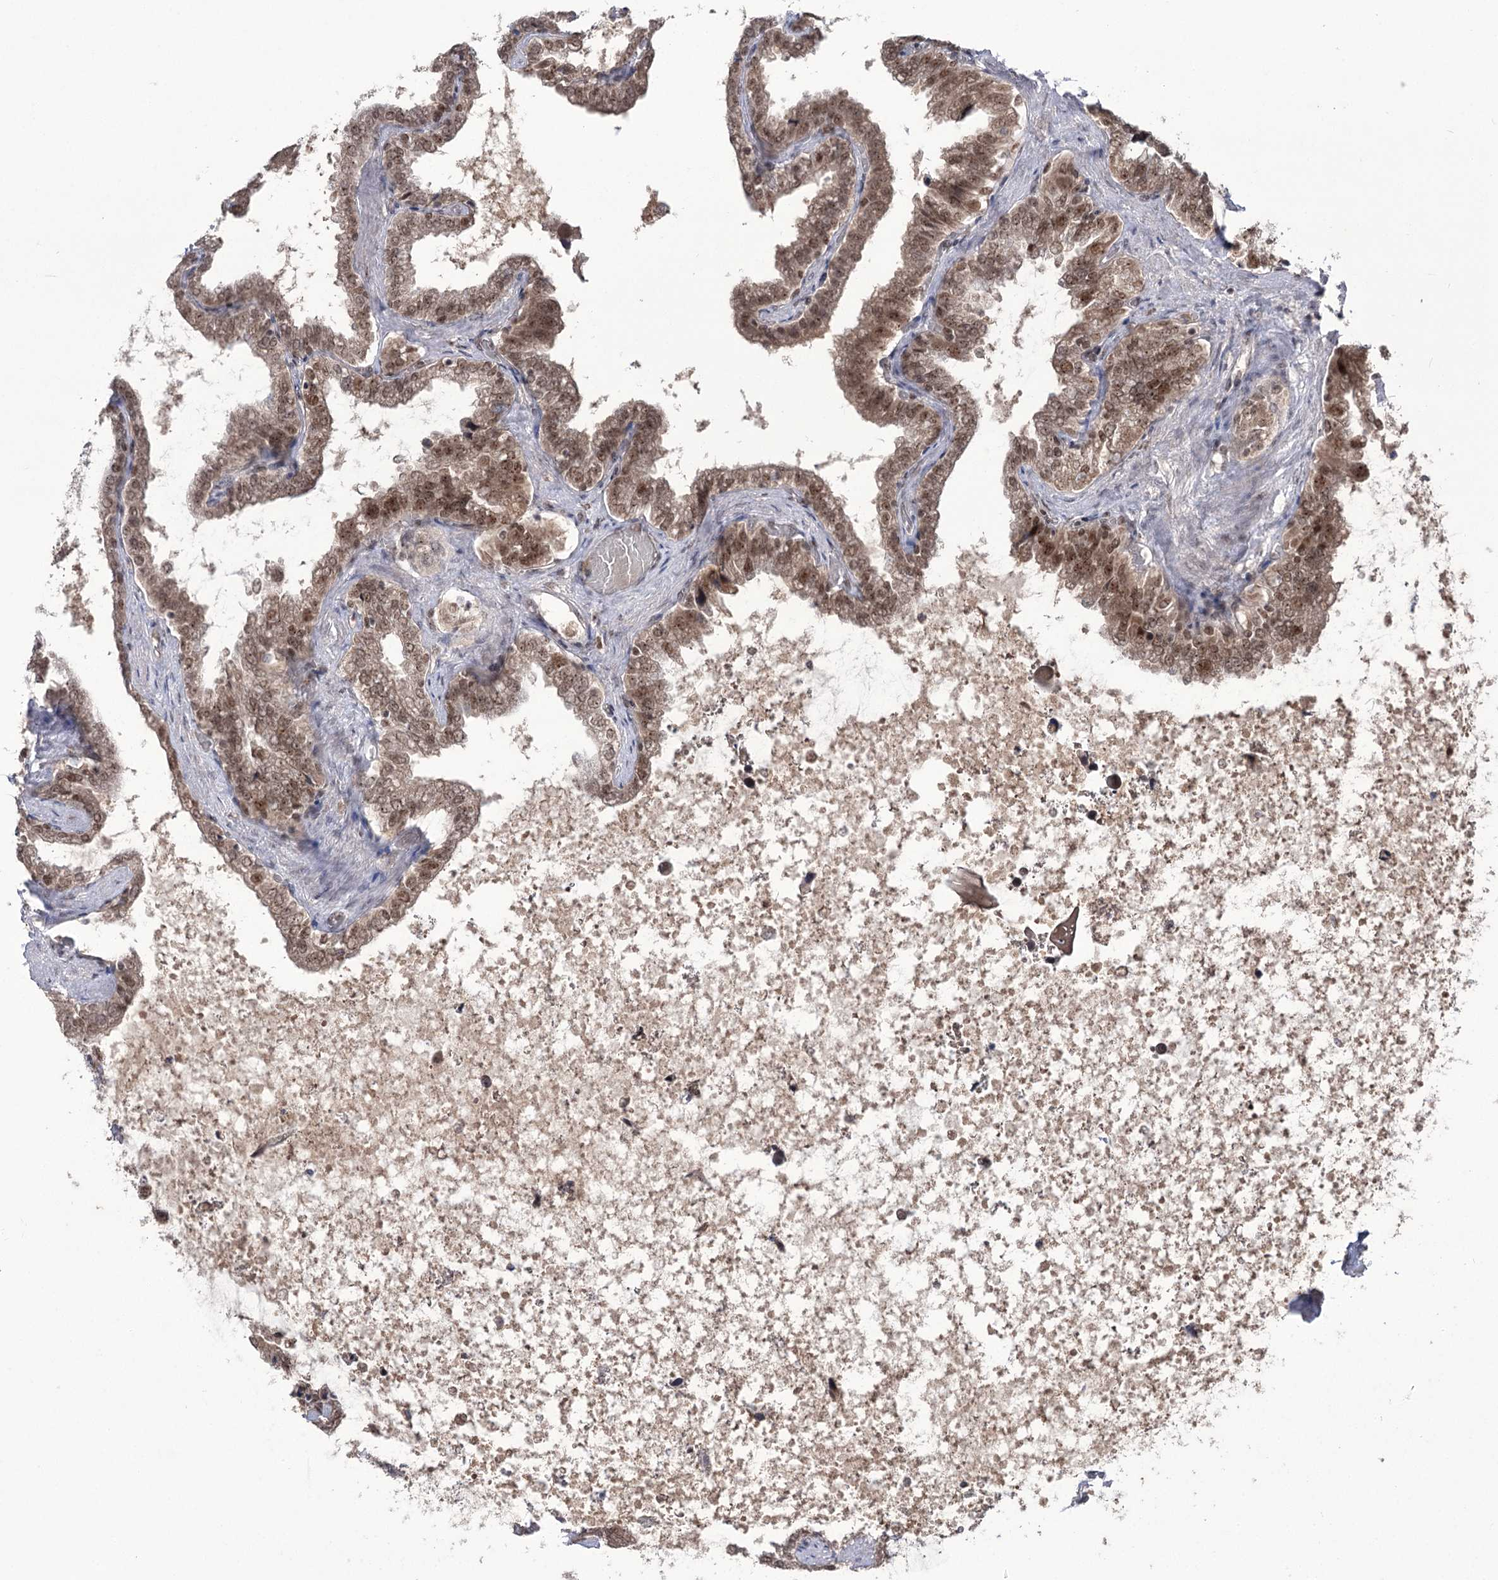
{"staining": {"intensity": "strong", "quantity": ">75%", "location": "nuclear"}, "tissue": "seminal vesicle", "cell_type": "Glandular cells", "image_type": "normal", "snomed": [{"axis": "morphology", "description": "Normal tissue, NOS"}, {"axis": "topography", "description": "Seminal veicle"}], "caption": "Seminal vesicle stained with a brown dye exhibits strong nuclear positive staining in approximately >75% of glandular cells.", "gene": "ERCC3", "patient": {"sex": "male", "age": 46}}